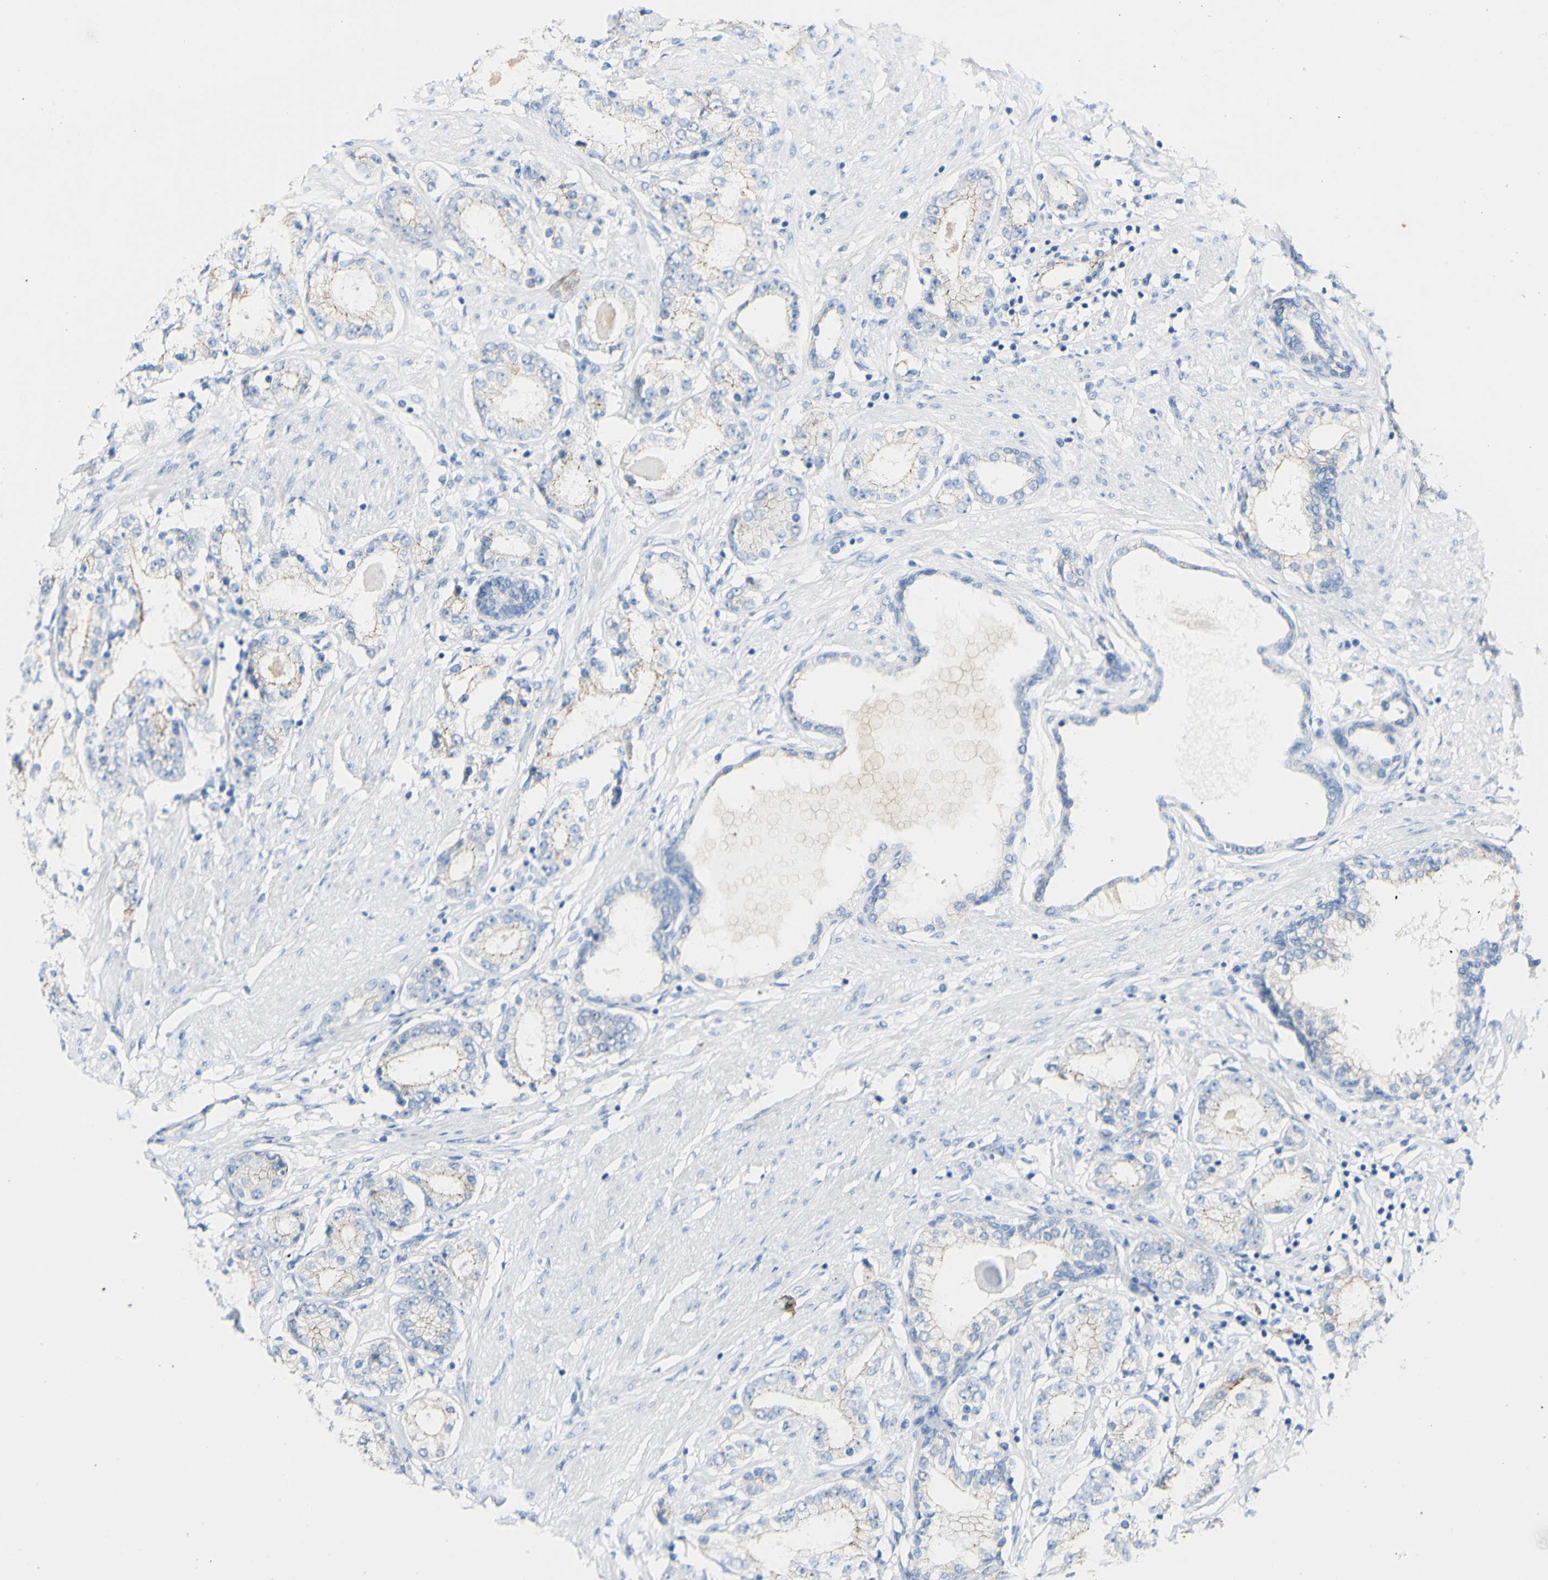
{"staining": {"intensity": "moderate", "quantity": "25%-75%", "location": "cytoplasmic/membranous"}, "tissue": "prostate cancer", "cell_type": "Tumor cells", "image_type": "cancer", "snomed": [{"axis": "morphology", "description": "Adenocarcinoma, Low grade"}, {"axis": "topography", "description": "Prostate"}], "caption": "Brown immunohistochemical staining in human prostate cancer displays moderate cytoplasmic/membranous positivity in about 25%-75% of tumor cells.", "gene": "DSC2", "patient": {"sex": "male", "age": 63}}